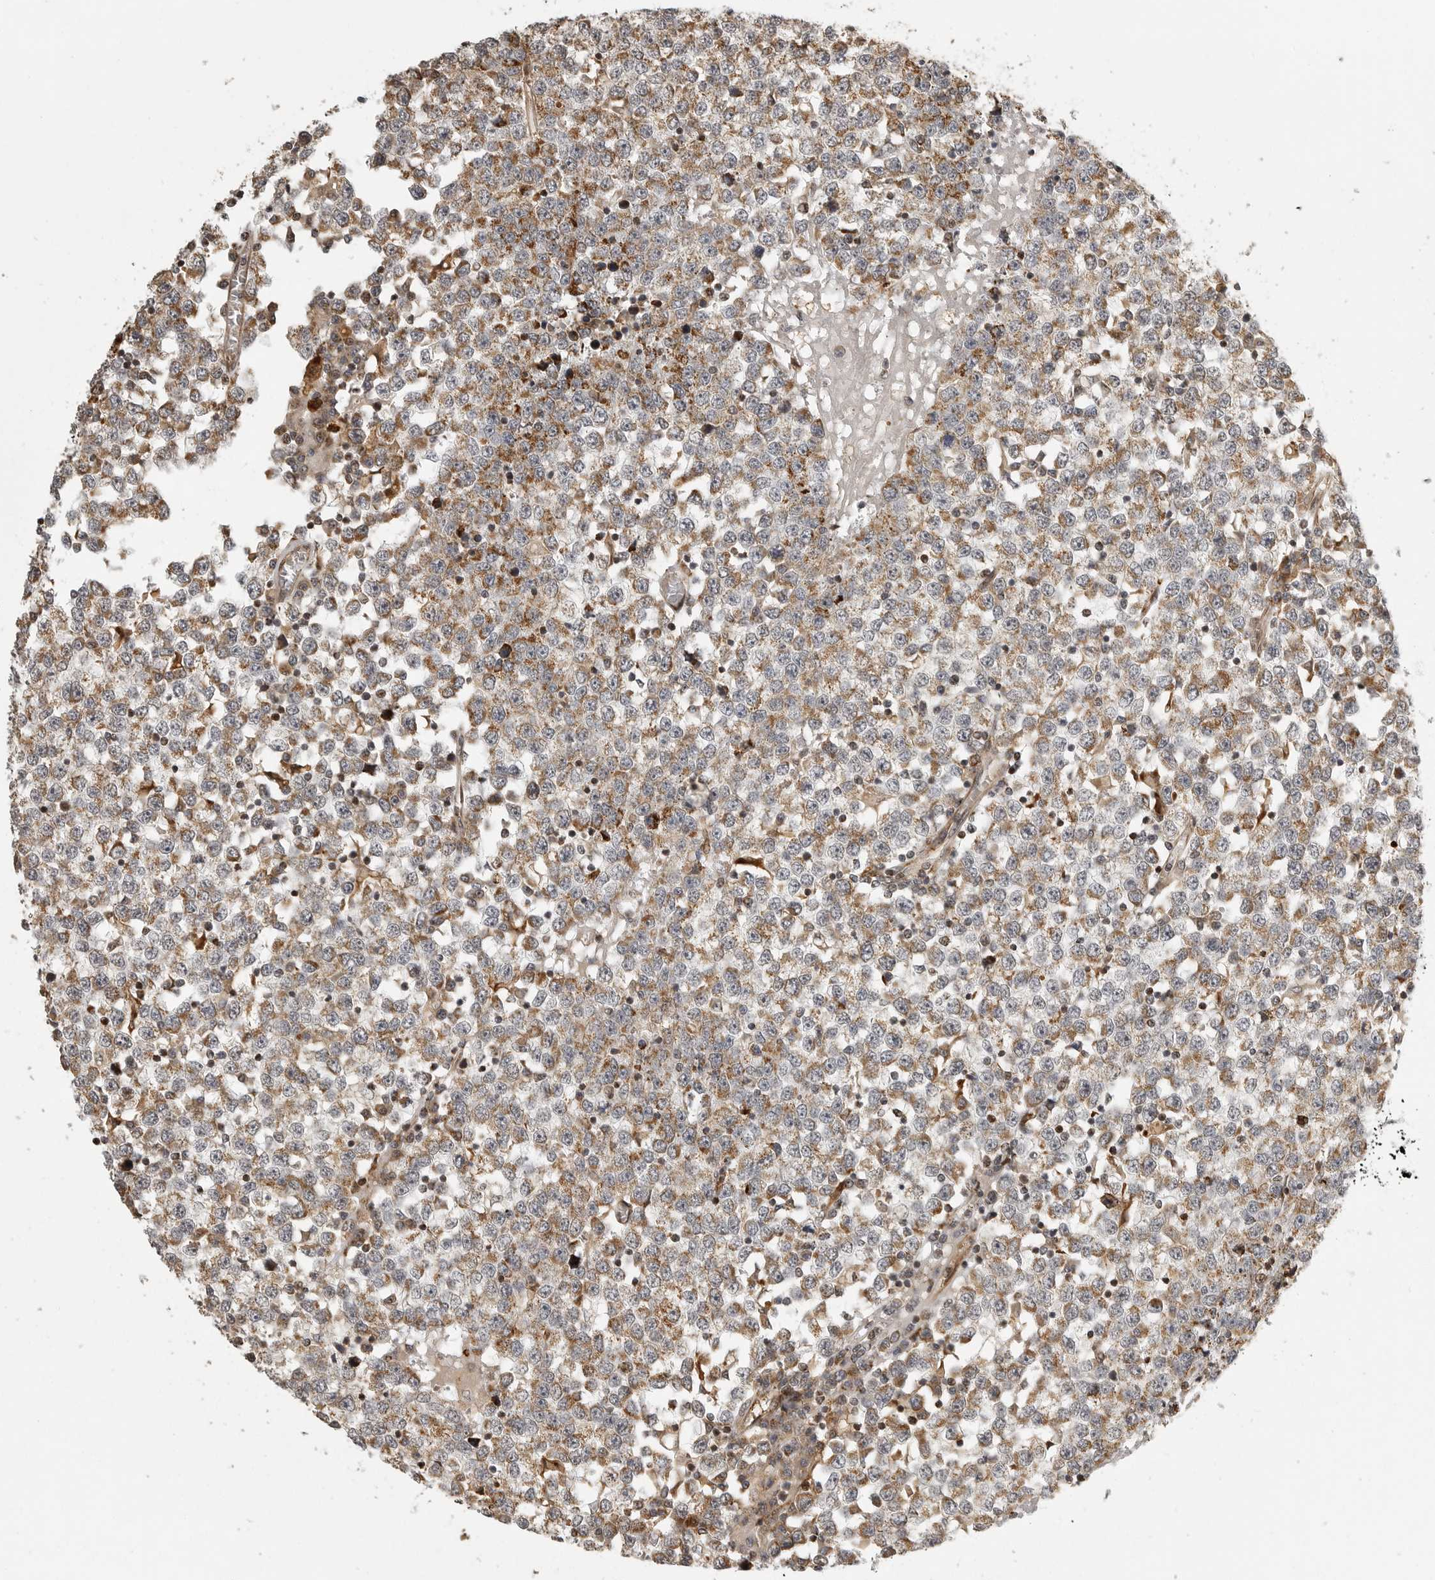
{"staining": {"intensity": "moderate", "quantity": ">75%", "location": "cytoplasmic/membranous"}, "tissue": "testis cancer", "cell_type": "Tumor cells", "image_type": "cancer", "snomed": [{"axis": "morphology", "description": "Seminoma, NOS"}, {"axis": "topography", "description": "Testis"}], "caption": "Immunohistochemistry of human seminoma (testis) reveals medium levels of moderate cytoplasmic/membranous staining in about >75% of tumor cells.", "gene": "NARS2", "patient": {"sex": "male", "age": 65}}